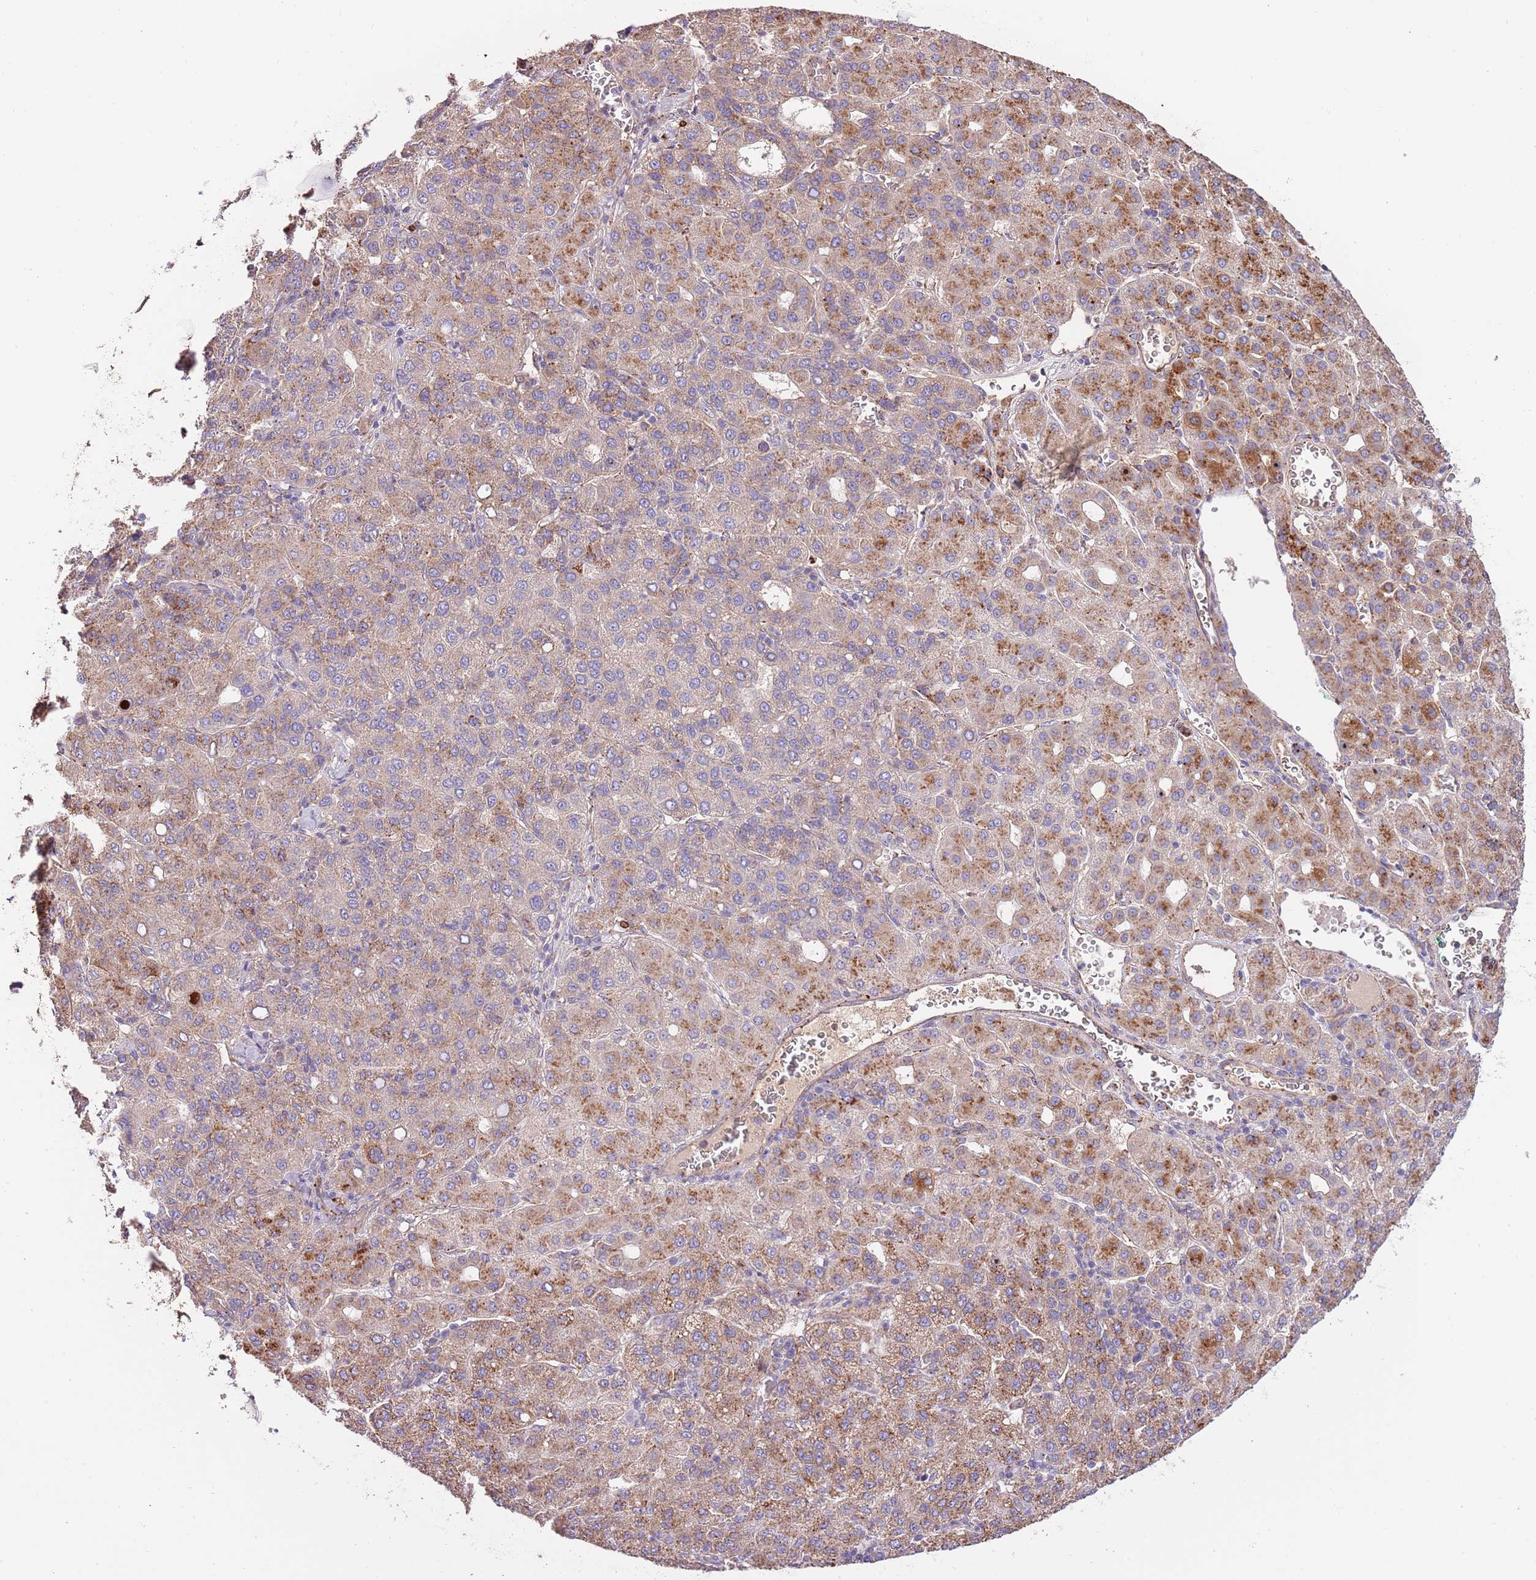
{"staining": {"intensity": "moderate", "quantity": ">75%", "location": "cytoplasmic/membranous"}, "tissue": "liver cancer", "cell_type": "Tumor cells", "image_type": "cancer", "snomed": [{"axis": "morphology", "description": "Carcinoma, Hepatocellular, NOS"}, {"axis": "topography", "description": "Liver"}], "caption": "The photomicrograph reveals staining of hepatocellular carcinoma (liver), revealing moderate cytoplasmic/membranous protein expression (brown color) within tumor cells.", "gene": "DOCK6", "patient": {"sex": "male", "age": 65}}